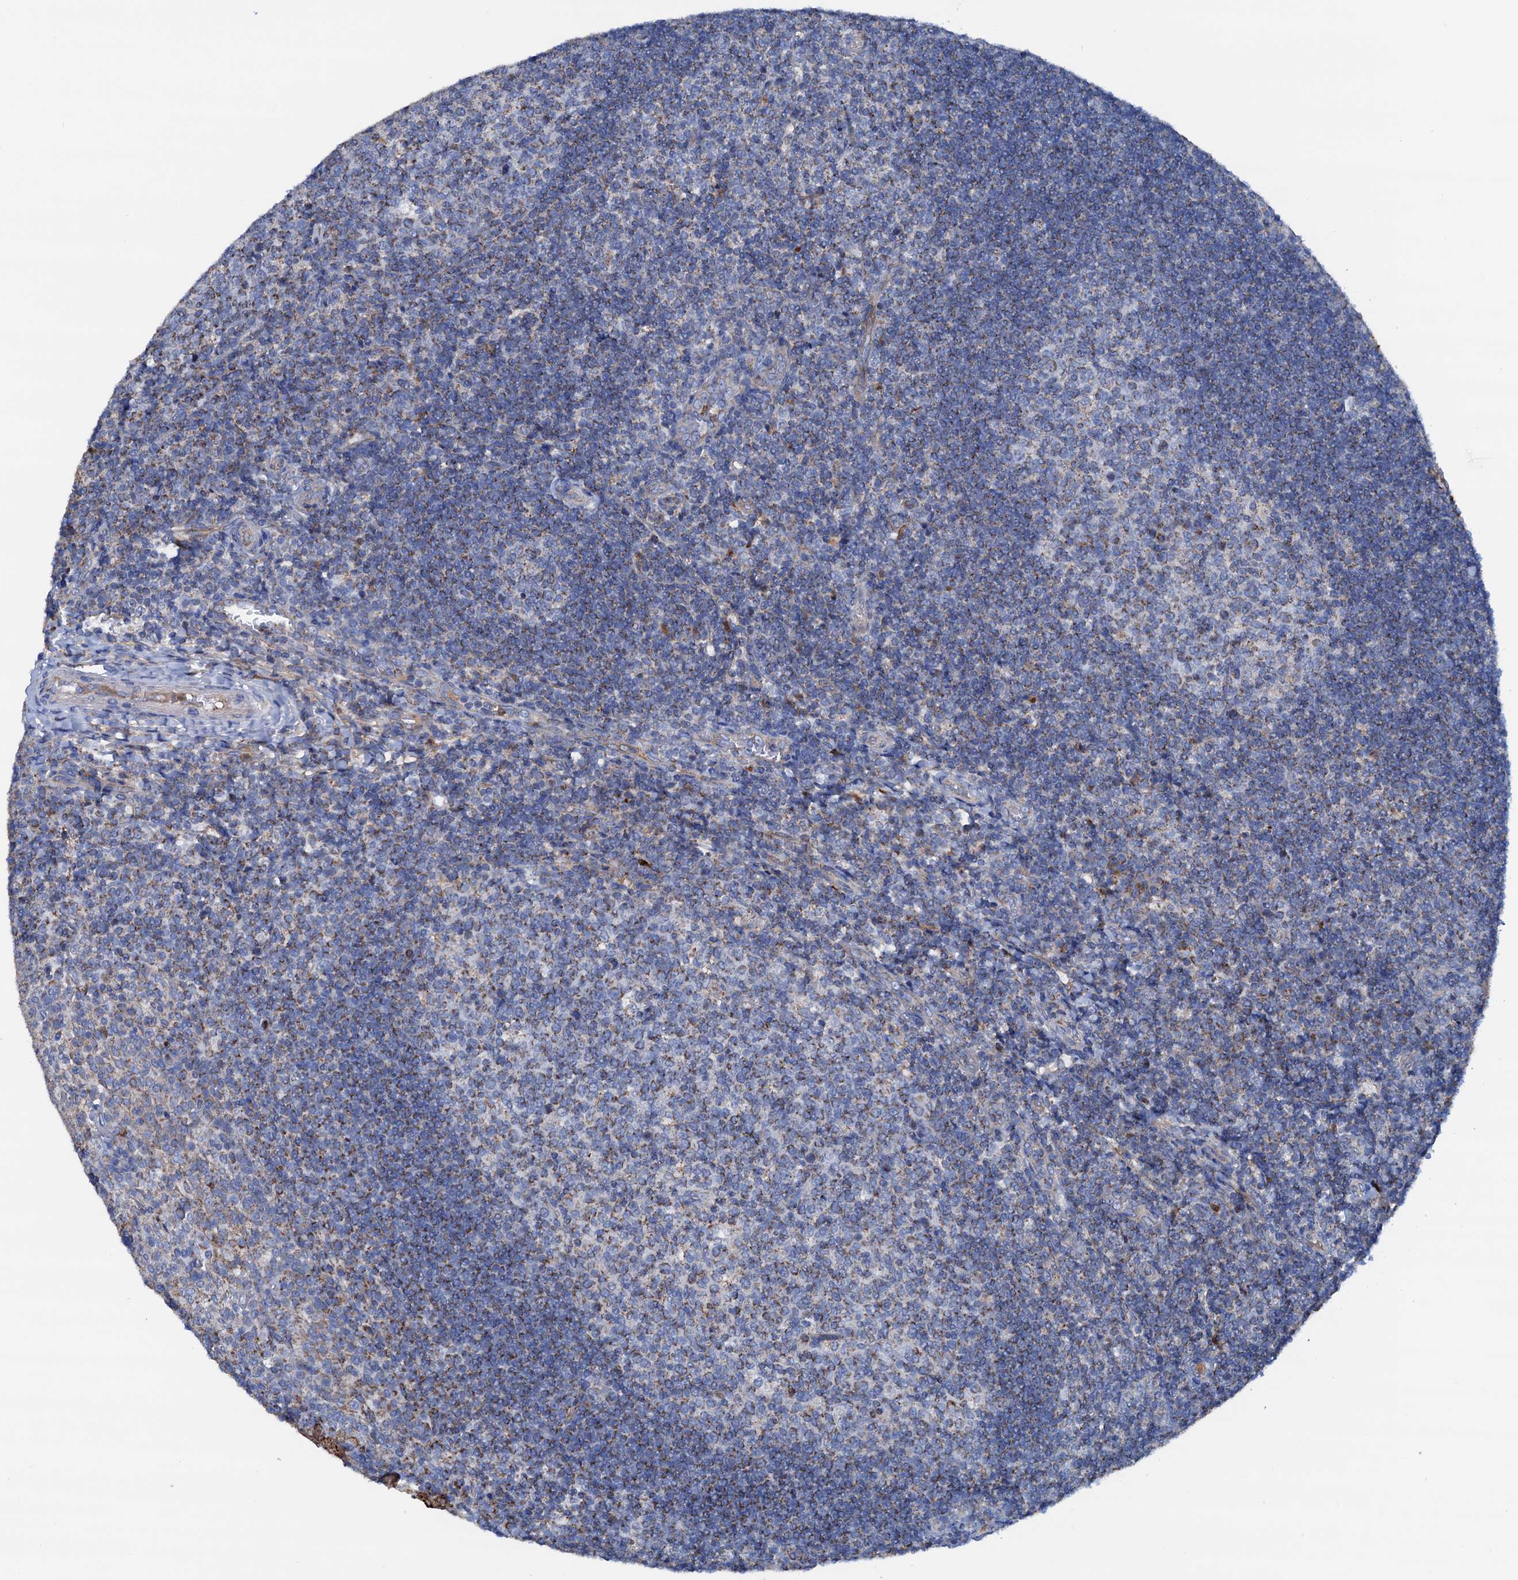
{"staining": {"intensity": "weak", "quantity": "<25%", "location": "cytoplasmic/membranous"}, "tissue": "tonsil", "cell_type": "Germinal center cells", "image_type": "normal", "snomed": [{"axis": "morphology", "description": "Normal tissue, NOS"}, {"axis": "topography", "description": "Tonsil"}], "caption": "IHC of unremarkable tonsil displays no positivity in germinal center cells.", "gene": "RASSF9", "patient": {"sex": "female", "age": 10}}